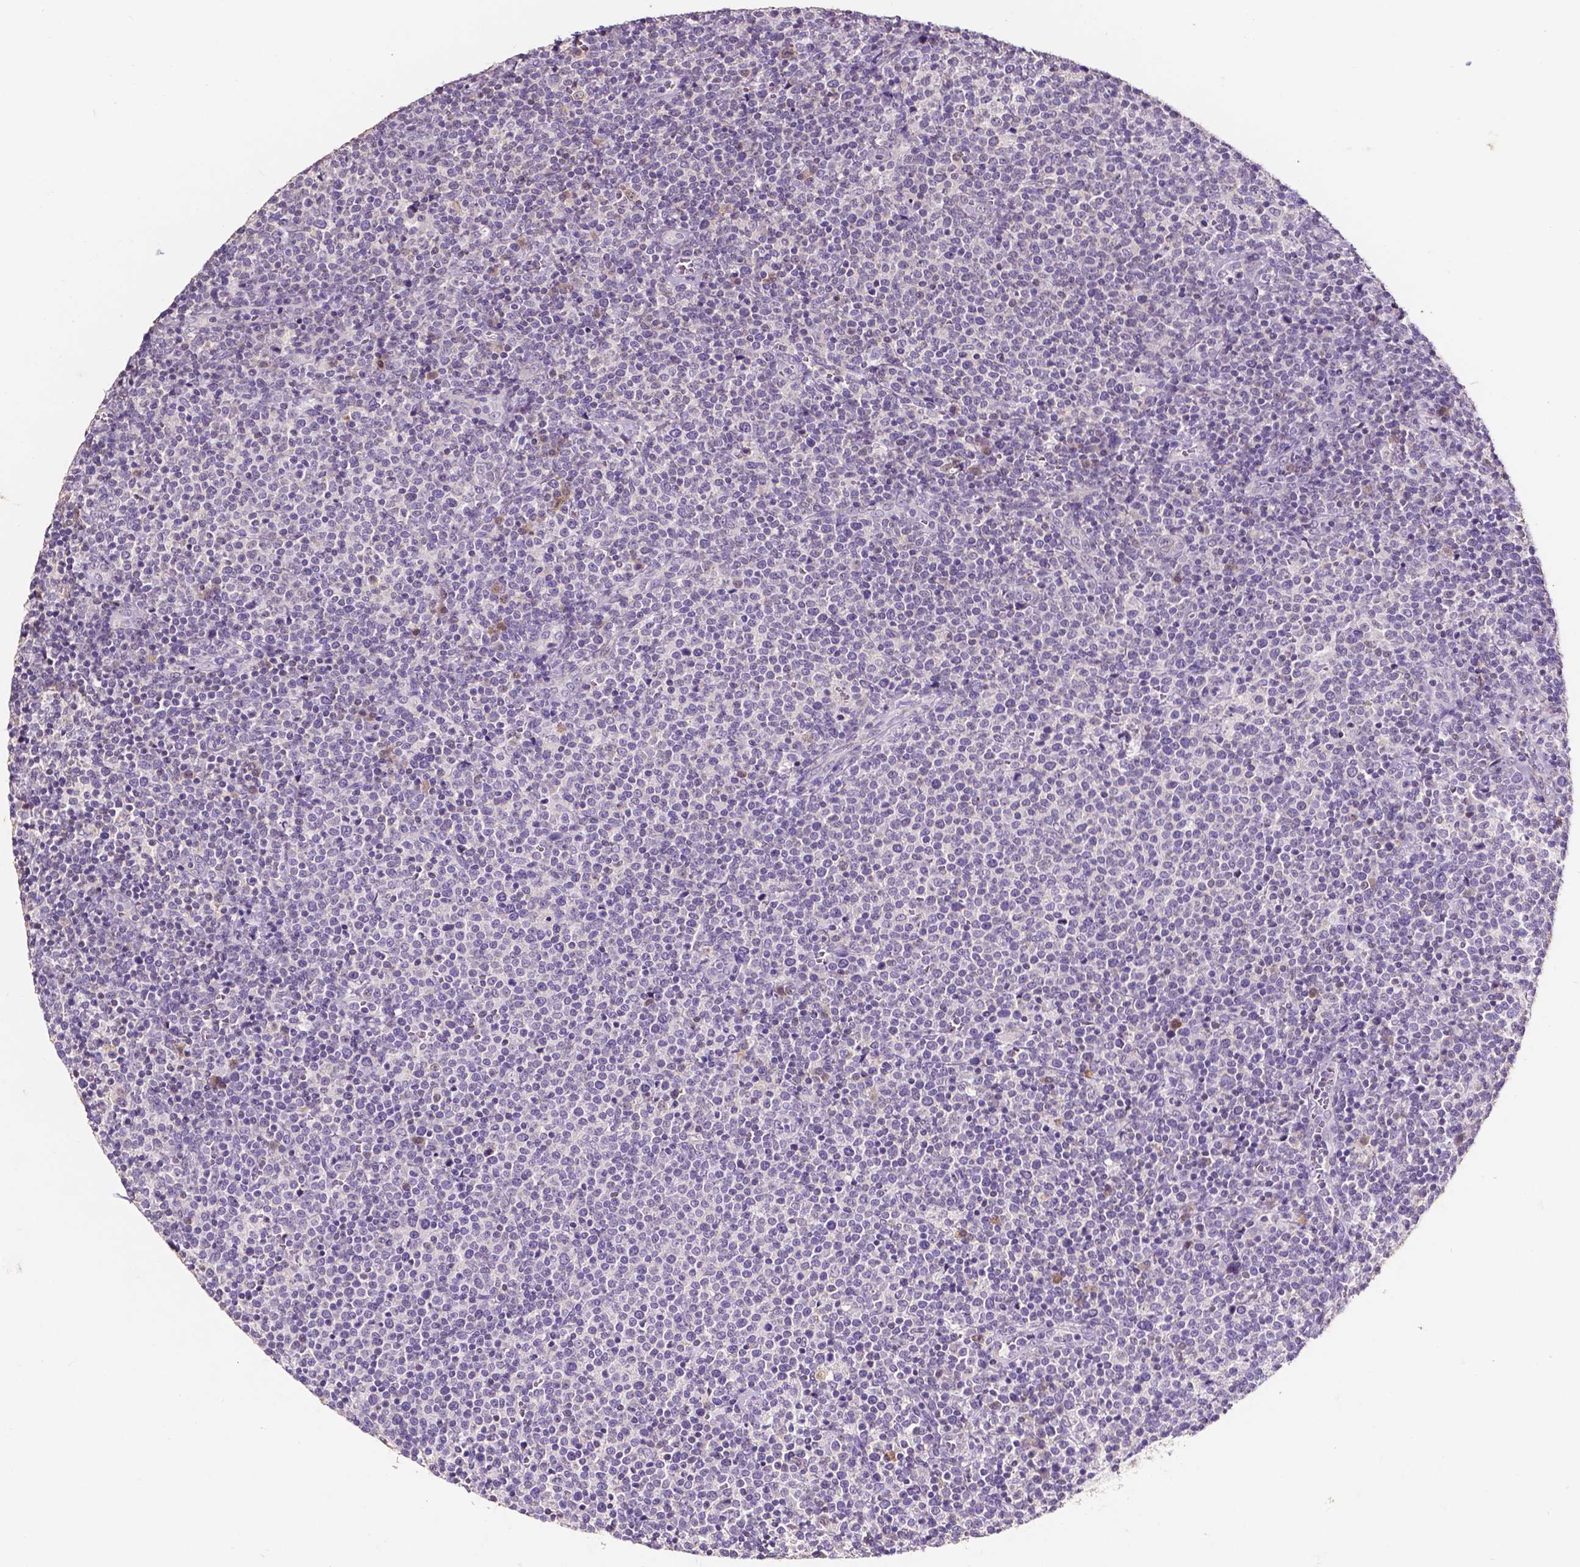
{"staining": {"intensity": "negative", "quantity": "none", "location": "none"}, "tissue": "lymphoma", "cell_type": "Tumor cells", "image_type": "cancer", "snomed": [{"axis": "morphology", "description": "Malignant lymphoma, non-Hodgkin's type, High grade"}, {"axis": "topography", "description": "Lymph node"}], "caption": "Image shows no protein expression in tumor cells of lymphoma tissue.", "gene": "PSAT1", "patient": {"sex": "male", "age": 61}}